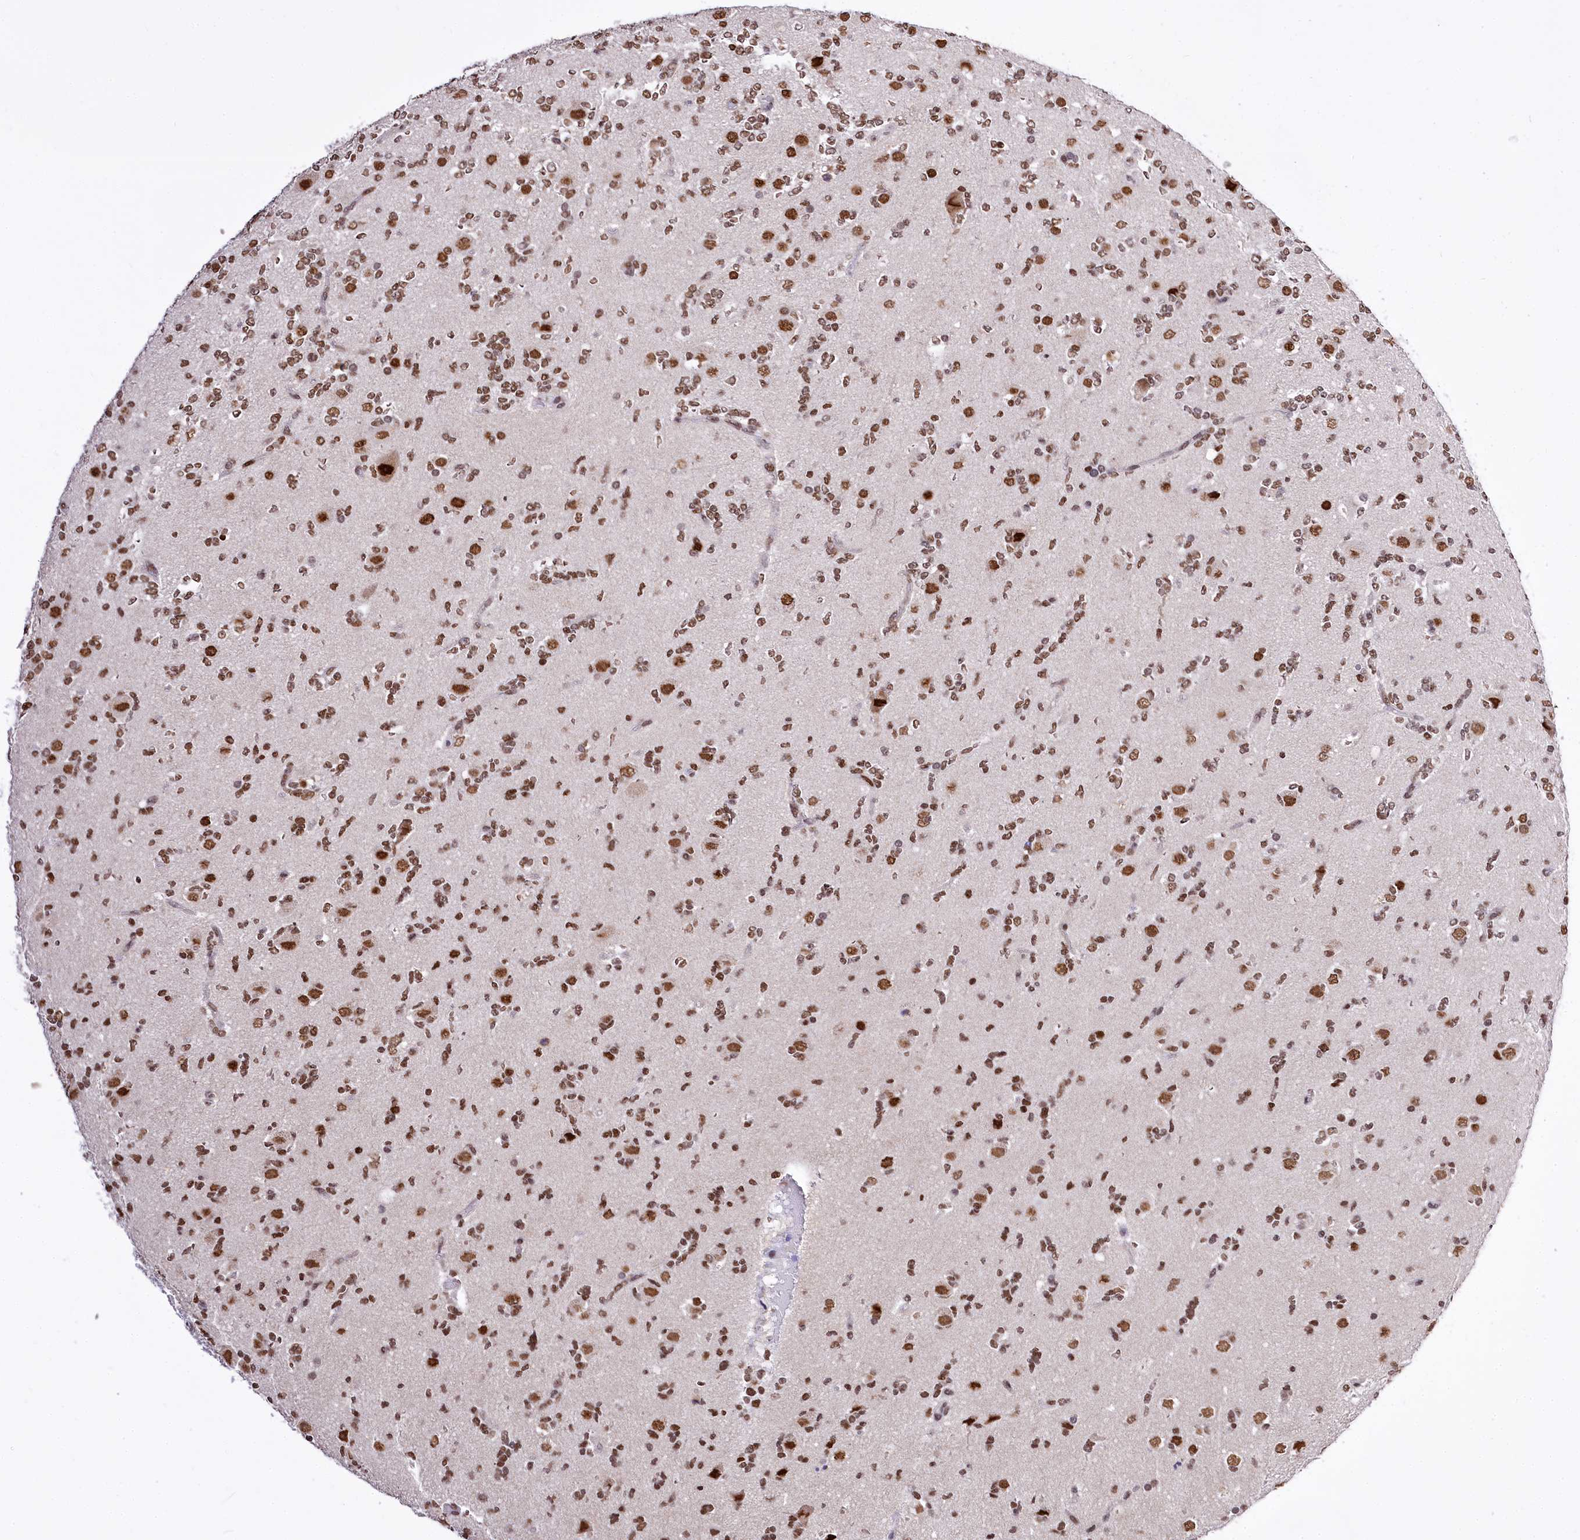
{"staining": {"intensity": "moderate", "quantity": ">75%", "location": "nuclear"}, "tissue": "glioma", "cell_type": "Tumor cells", "image_type": "cancer", "snomed": [{"axis": "morphology", "description": "Glioma, malignant, High grade"}, {"axis": "topography", "description": "Brain"}], "caption": "Glioma was stained to show a protein in brown. There is medium levels of moderate nuclear positivity in approximately >75% of tumor cells.", "gene": "POU4F3", "patient": {"sex": "female", "age": 62}}